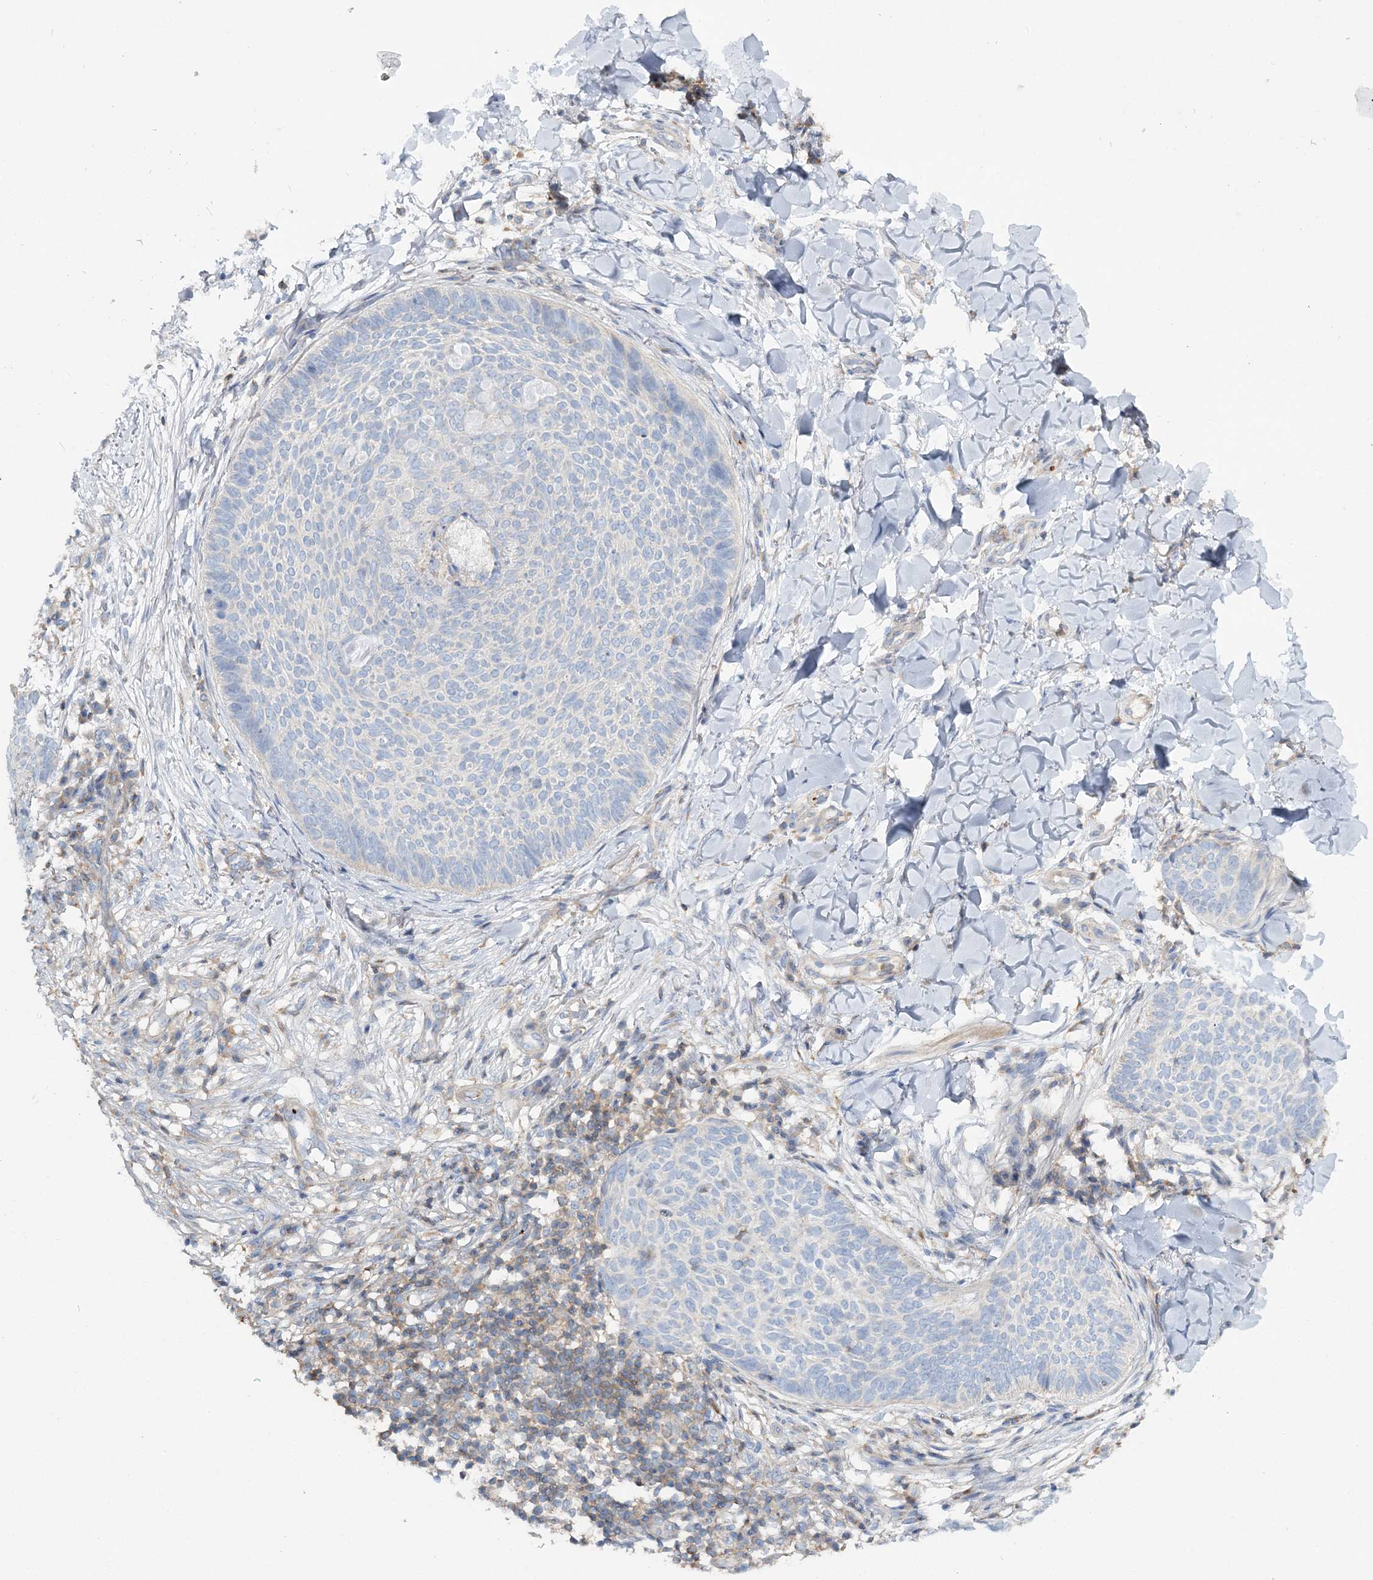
{"staining": {"intensity": "negative", "quantity": "none", "location": "none"}, "tissue": "skin cancer", "cell_type": "Tumor cells", "image_type": "cancer", "snomed": [{"axis": "morphology", "description": "Normal tissue, NOS"}, {"axis": "morphology", "description": "Basal cell carcinoma"}, {"axis": "topography", "description": "Skin"}], "caption": "High magnification brightfield microscopy of skin cancer stained with DAB (3,3'-diaminobenzidine) (brown) and counterstained with hematoxylin (blue): tumor cells show no significant expression.", "gene": "CUEDC2", "patient": {"sex": "male", "age": 50}}